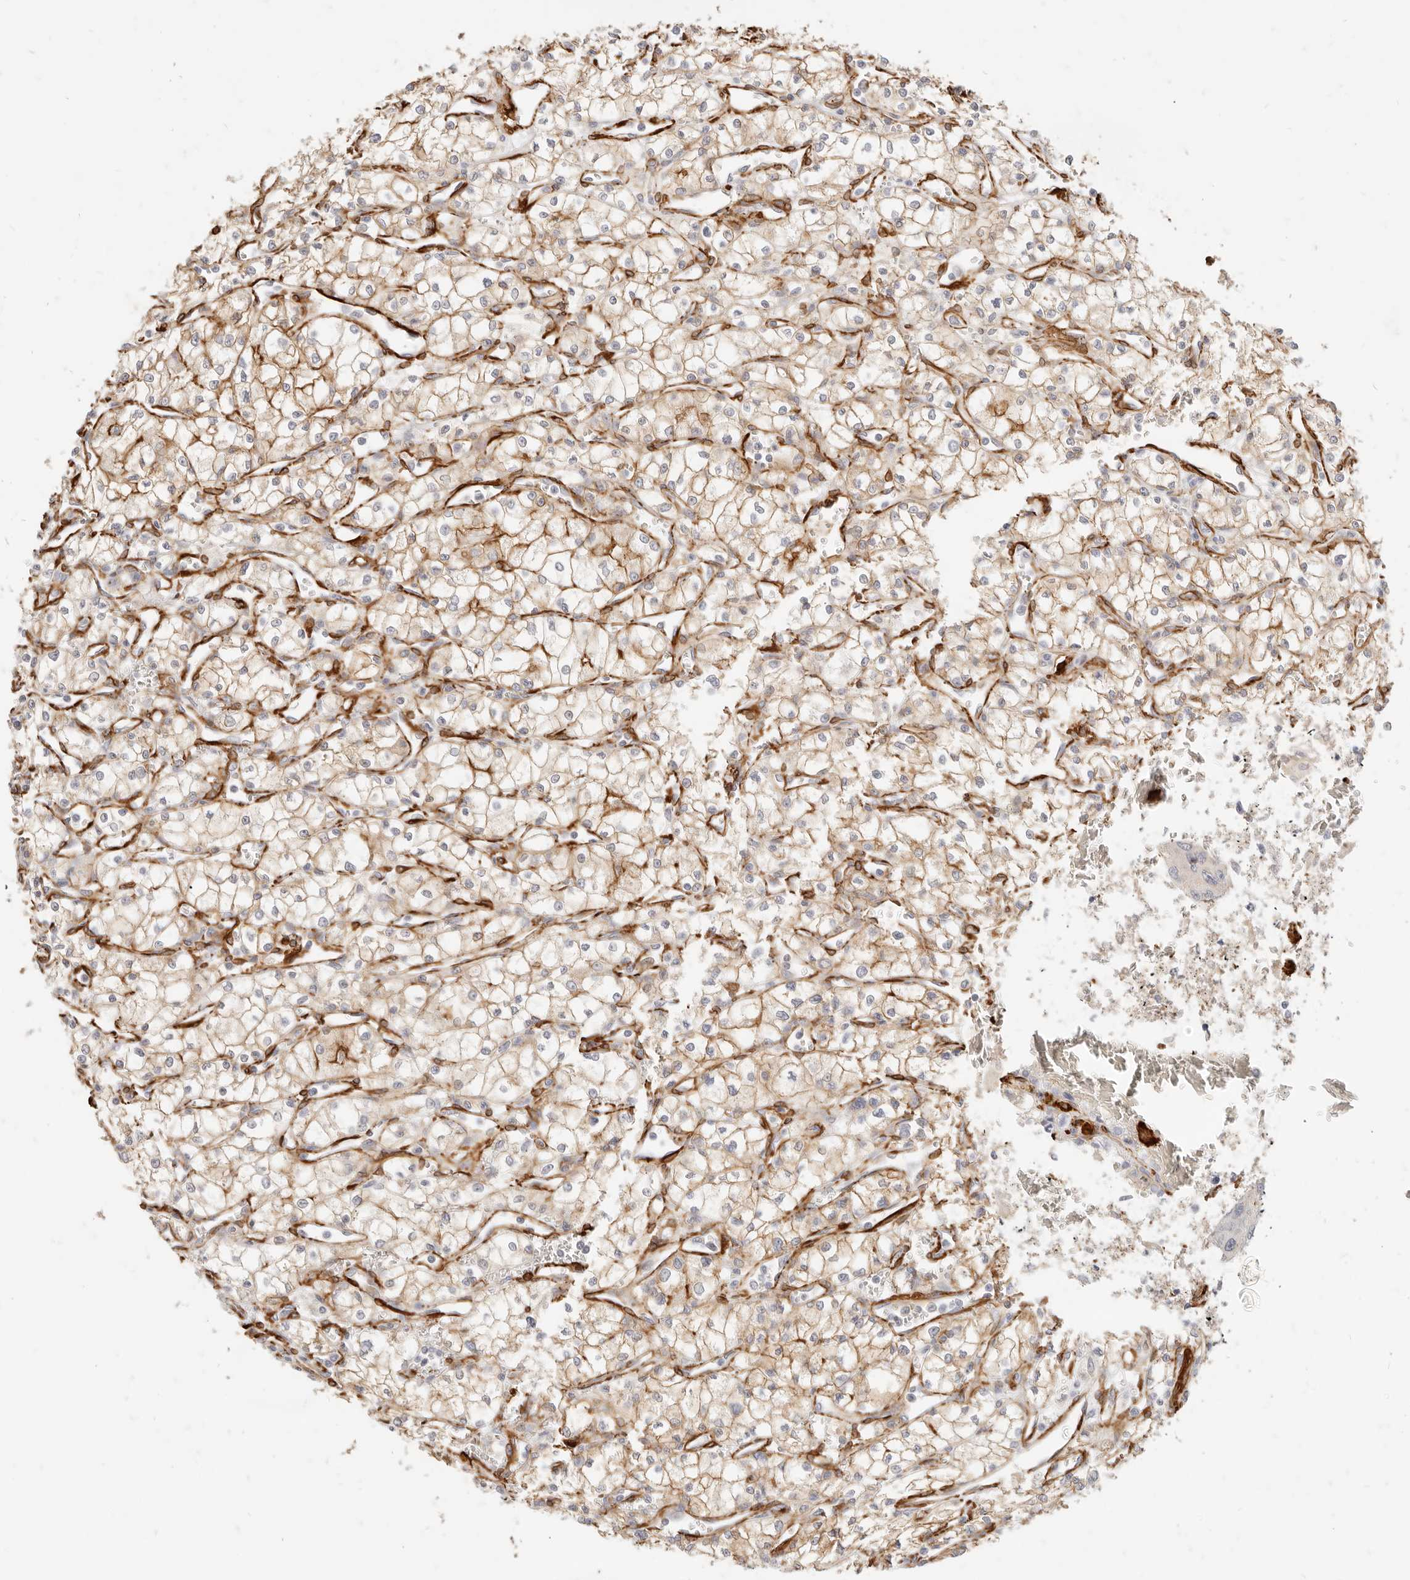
{"staining": {"intensity": "weak", "quantity": "25%-75%", "location": "cytoplasmic/membranous"}, "tissue": "renal cancer", "cell_type": "Tumor cells", "image_type": "cancer", "snomed": [{"axis": "morphology", "description": "Adenocarcinoma, NOS"}, {"axis": "topography", "description": "Kidney"}], "caption": "Renal cancer stained for a protein exhibits weak cytoplasmic/membranous positivity in tumor cells. The staining is performed using DAB brown chromogen to label protein expression. The nuclei are counter-stained blue using hematoxylin.", "gene": "TMTC2", "patient": {"sex": "male", "age": 59}}